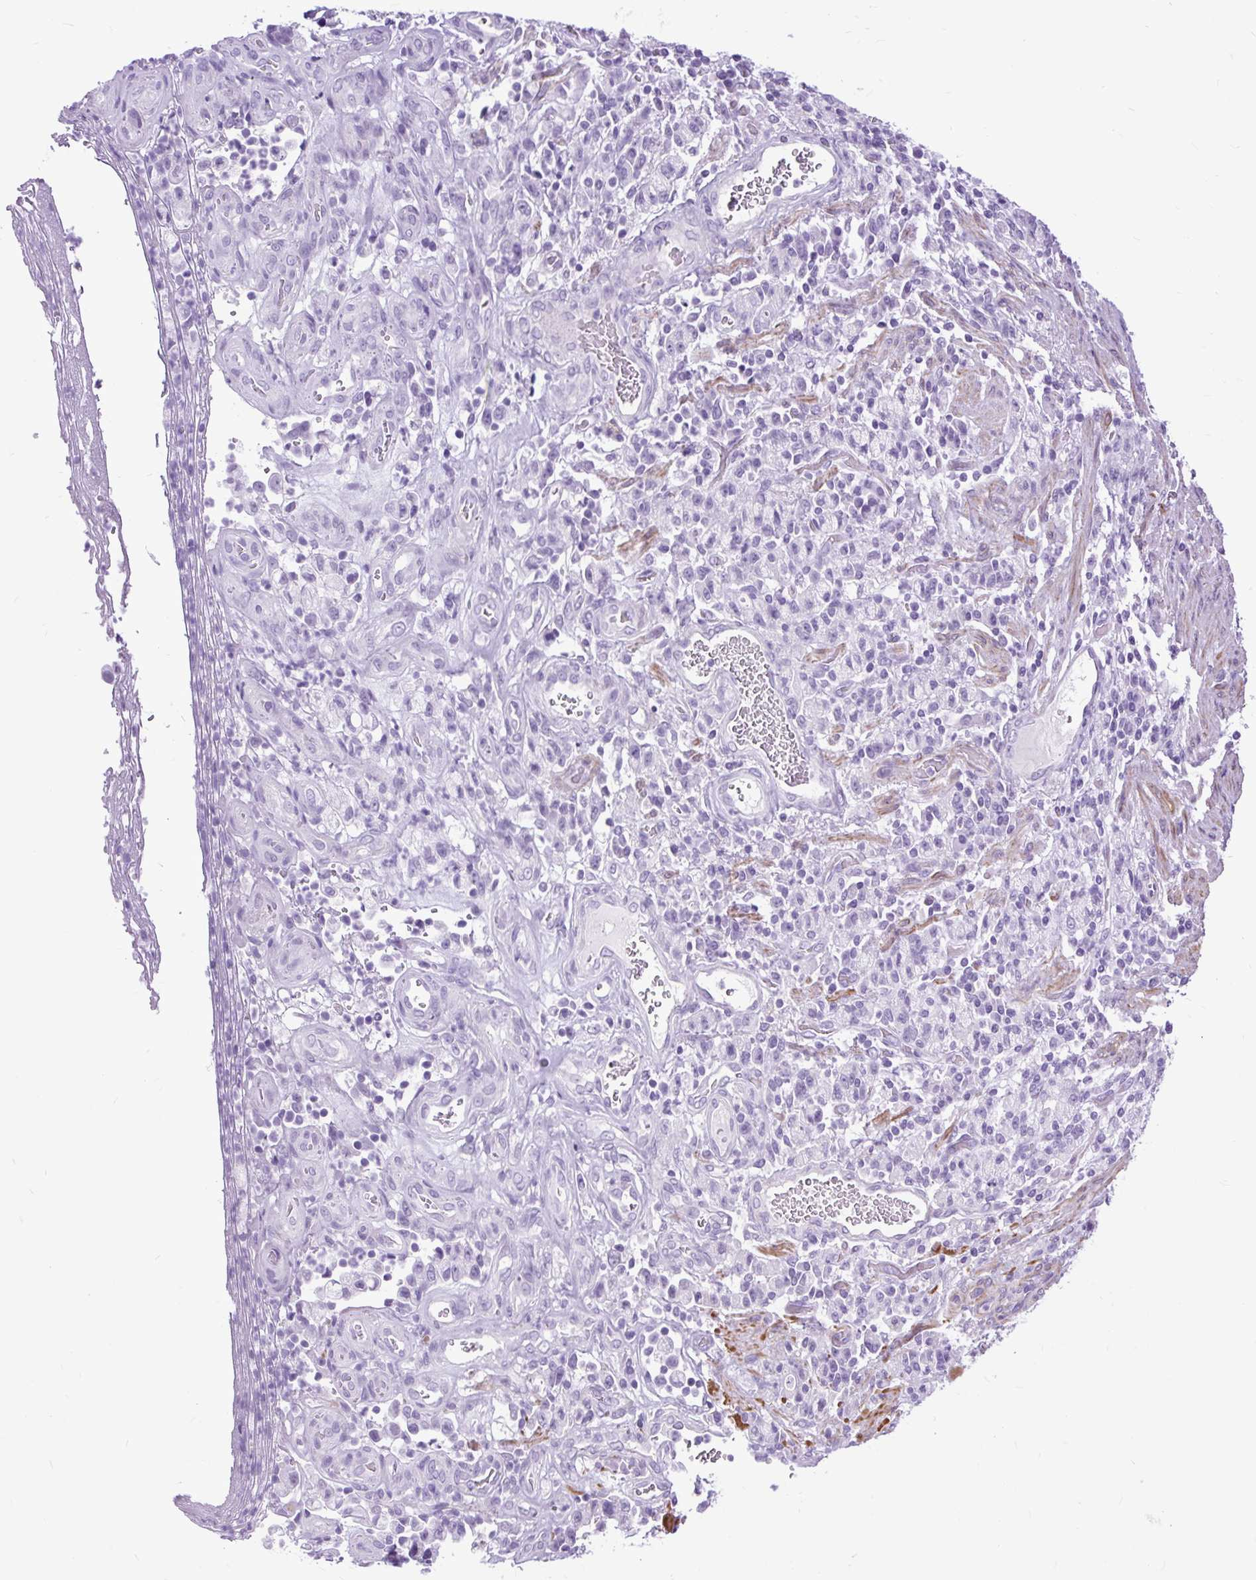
{"staining": {"intensity": "negative", "quantity": "none", "location": "none"}, "tissue": "stomach cancer", "cell_type": "Tumor cells", "image_type": "cancer", "snomed": [{"axis": "morphology", "description": "Adenocarcinoma, NOS"}, {"axis": "topography", "description": "Stomach"}], "caption": "The immunohistochemistry (IHC) histopathology image has no significant expression in tumor cells of stomach cancer (adenocarcinoma) tissue. Nuclei are stained in blue.", "gene": "DPP6", "patient": {"sex": "male", "age": 77}}